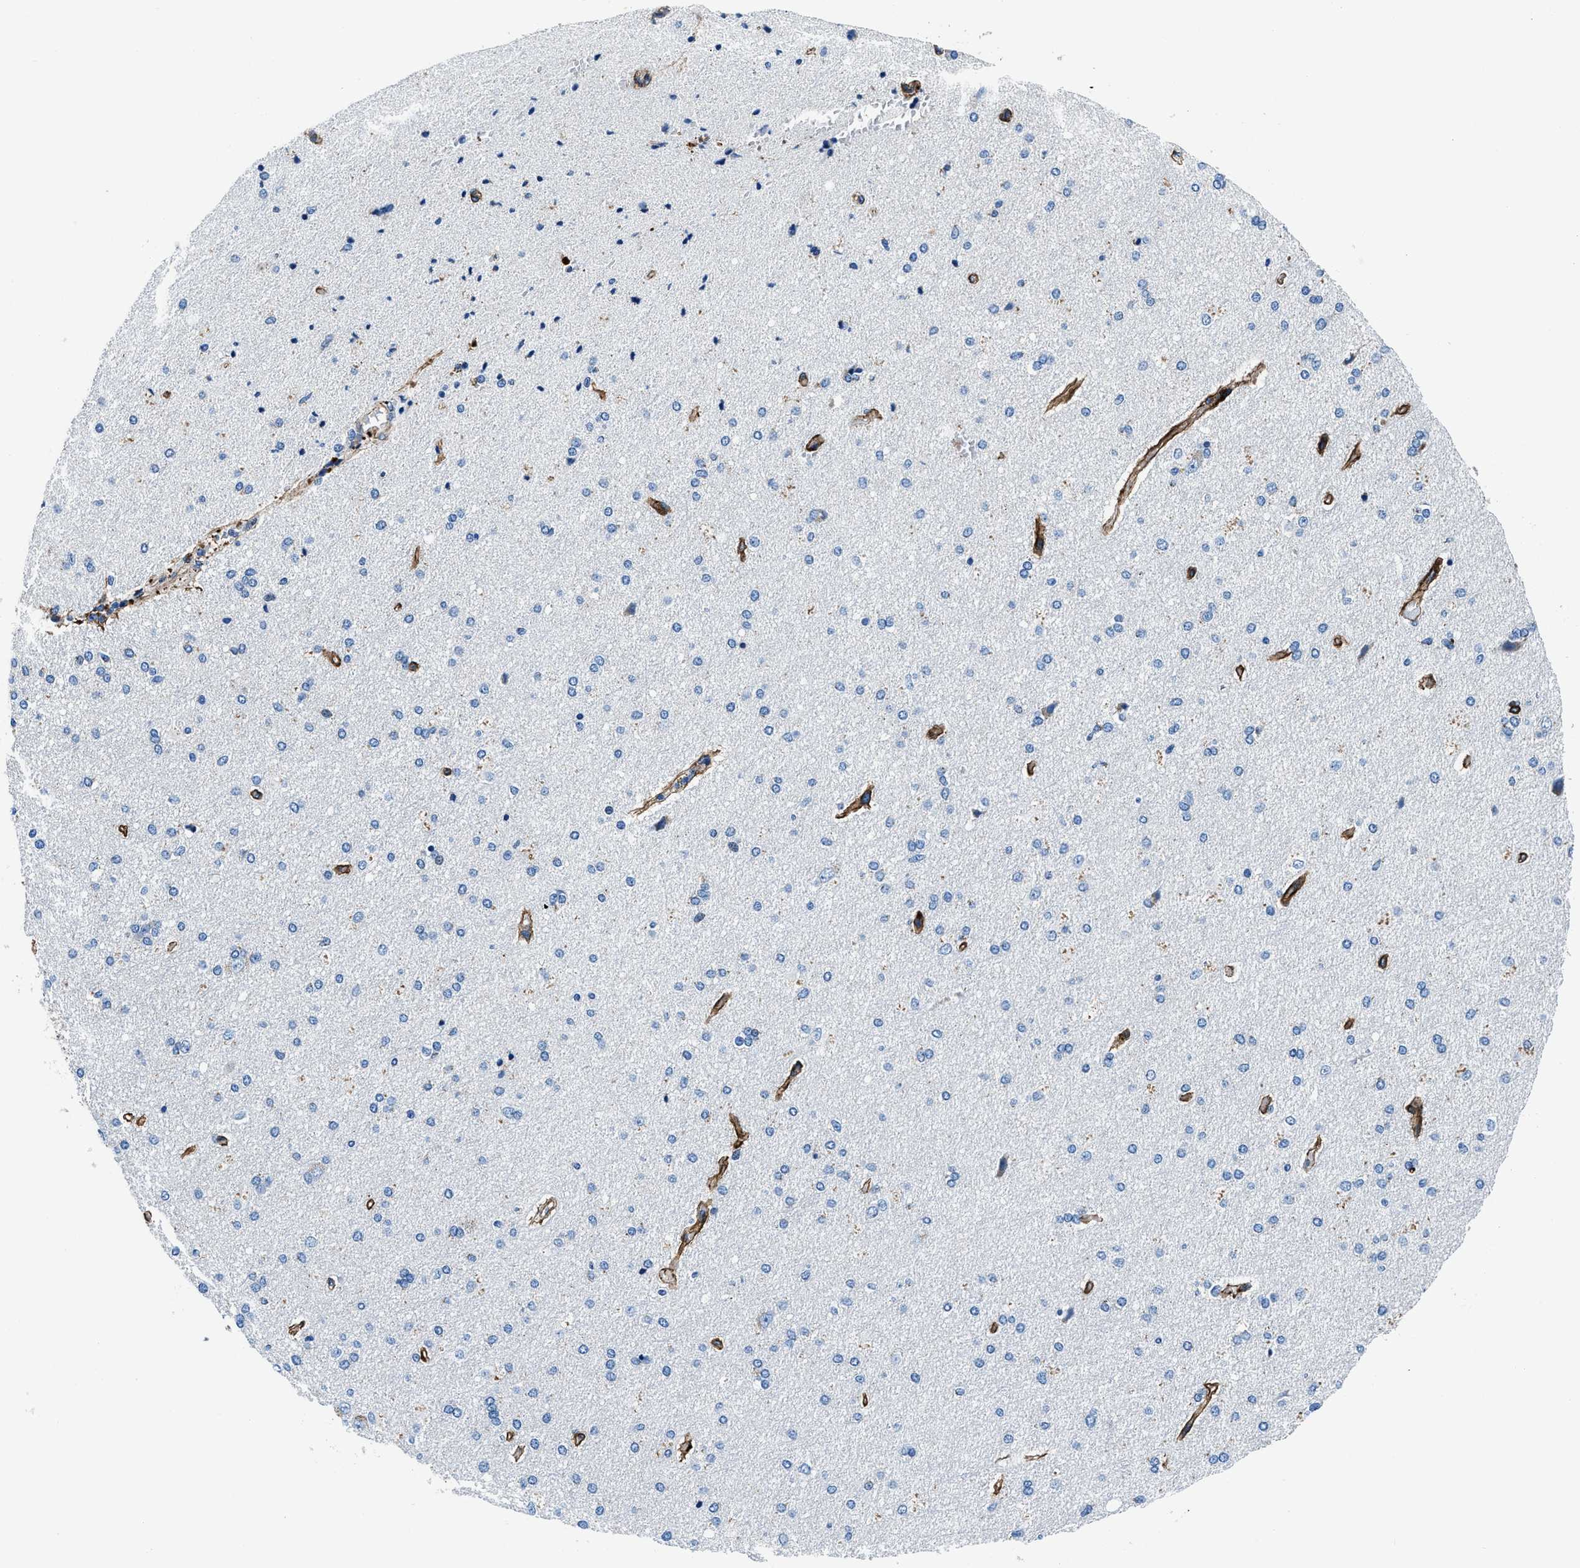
{"staining": {"intensity": "strong", "quantity": ">75%", "location": "cytoplasmic/membranous"}, "tissue": "cerebral cortex", "cell_type": "Endothelial cells", "image_type": "normal", "snomed": [{"axis": "morphology", "description": "Normal tissue, NOS"}, {"axis": "topography", "description": "Cerebral cortex"}], "caption": "This micrograph displays immunohistochemistry (IHC) staining of normal human cerebral cortex, with high strong cytoplasmic/membranous staining in about >75% of endothelial cells.", "gene": "DAG1", "patient": {"sex": "male", "age": 62}}